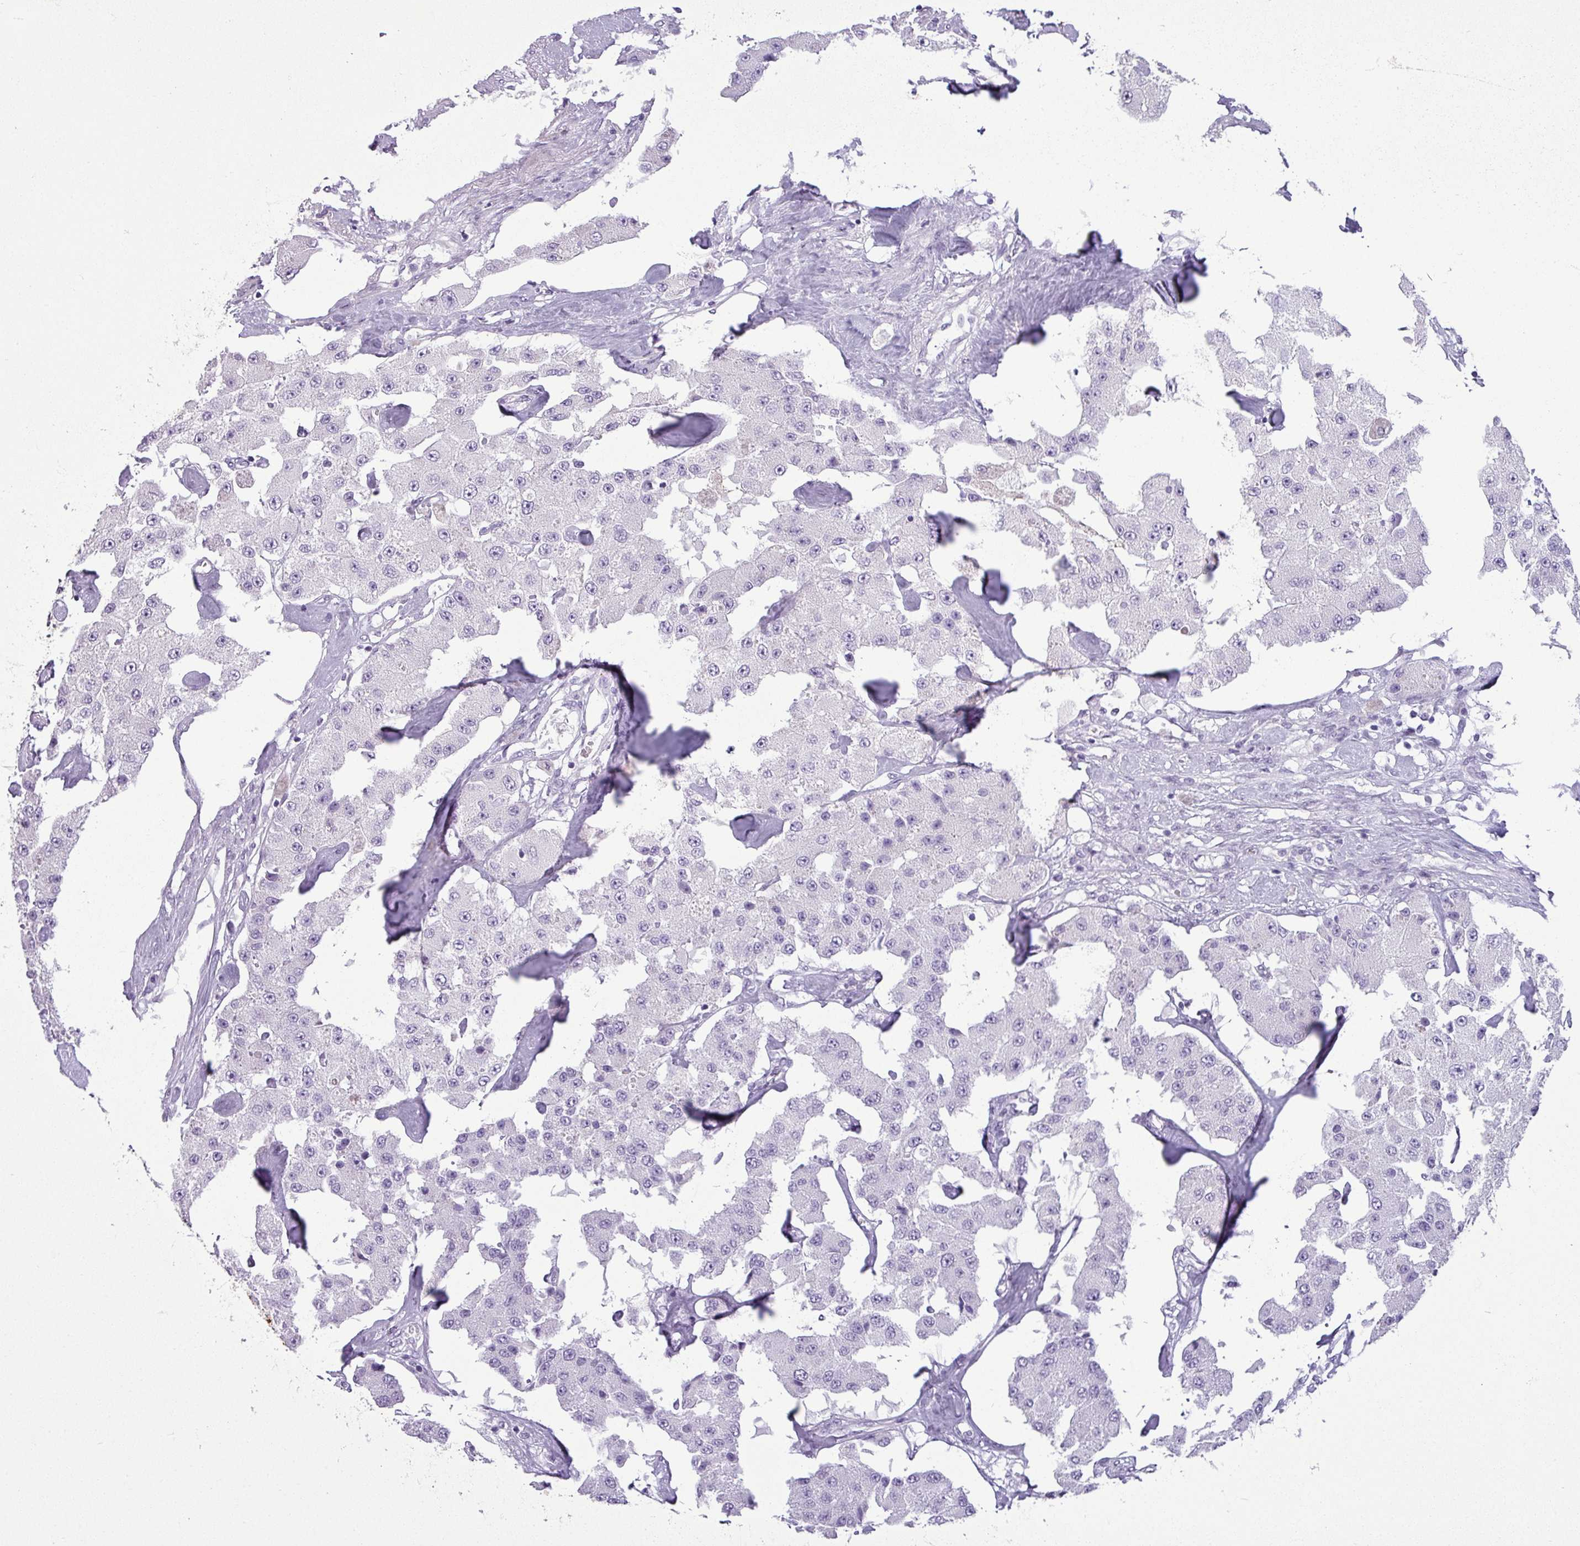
{"staining": {"intensity": "negative", "quantity": "none", "location": "none"}, "tissue": "carcinoid", "cell_type": "Tumor cells", "image_type": "cancer", "snomed": [{"axis": "morphology", "description": "Carcinoid, malignant, NOS"}, {"axis": "topography", "description": "Pancreas"}], "caption": "The immunohistochemistry micrograph has no significant expression in tumor cells of malignant carcinoid tissue. (IHC, brightfield microscopy, high magnification).", "gene": "CDH16", "patient": {"sex": "male", "age": 41}}